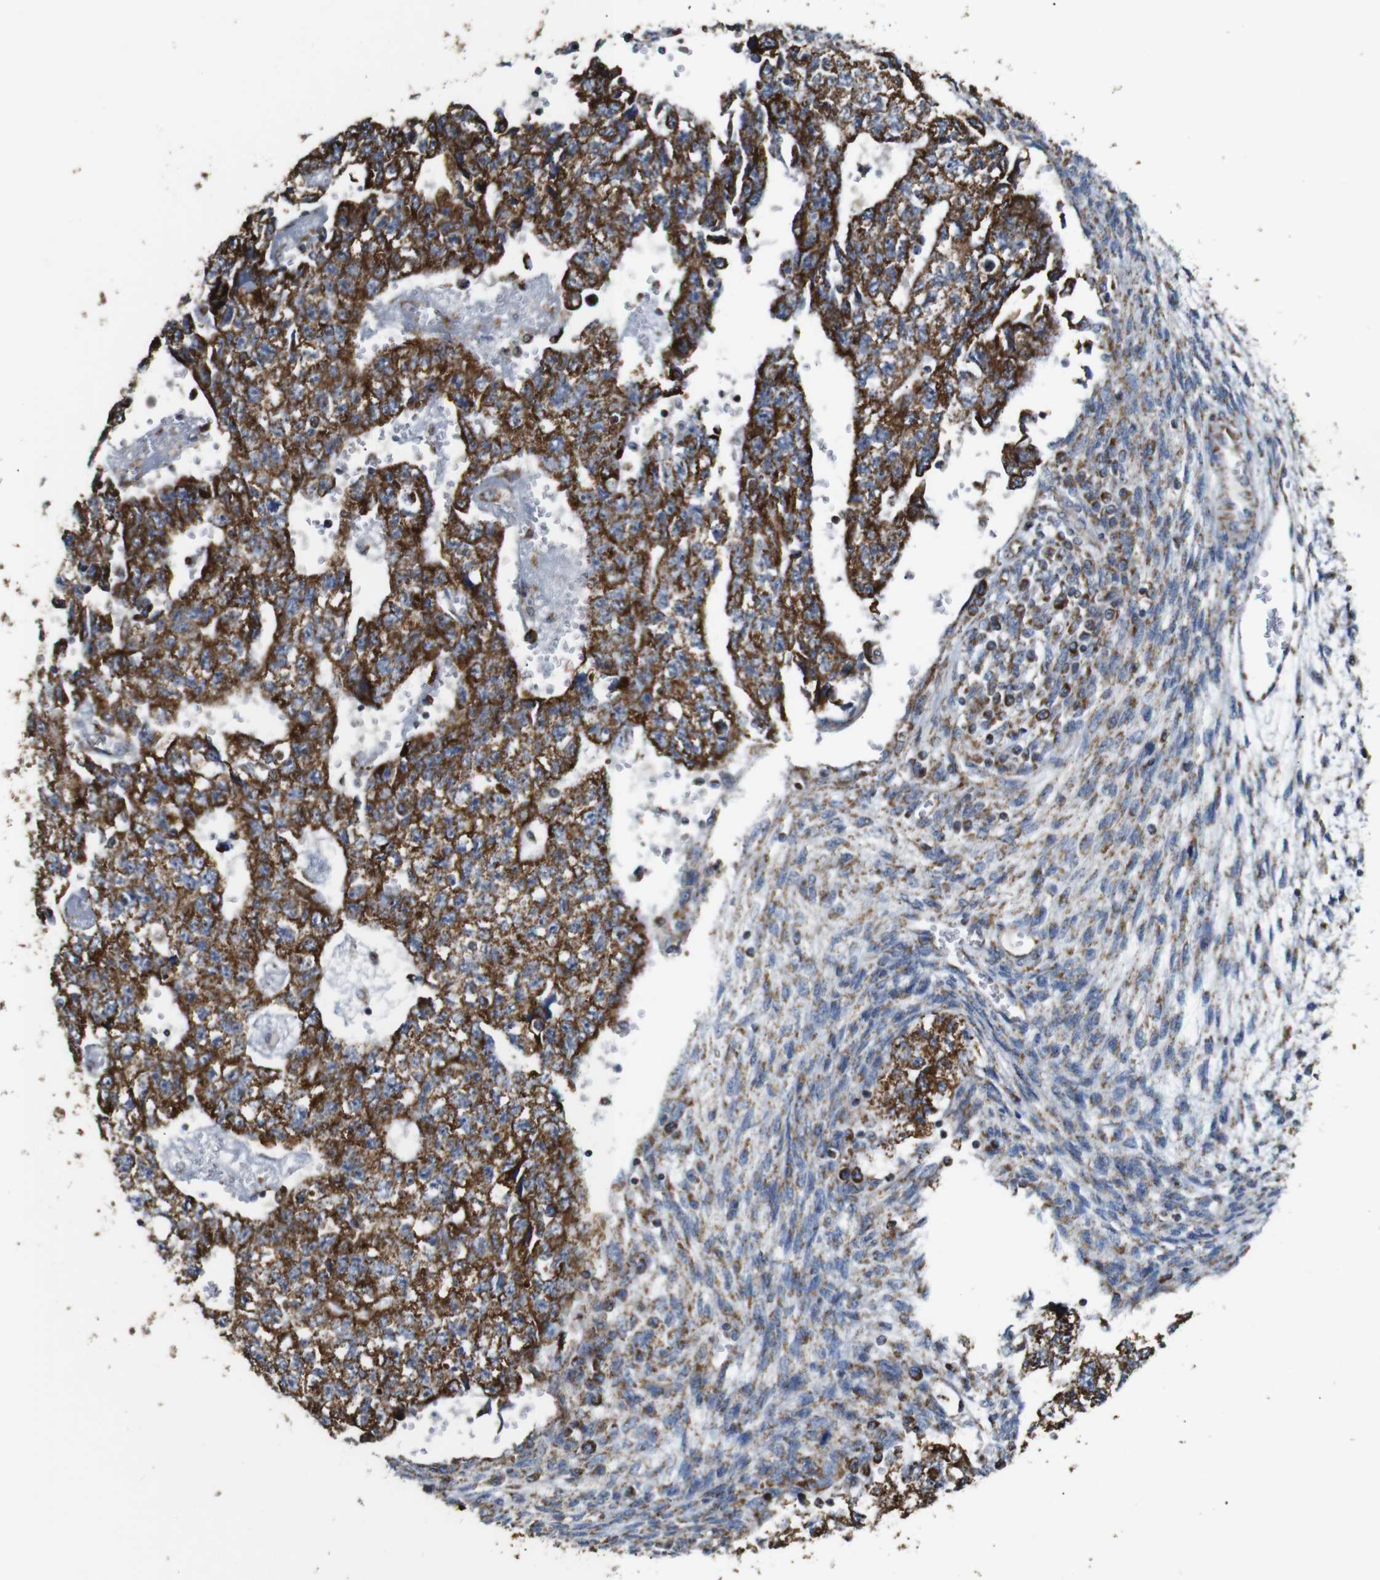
{"staining": {"intensity": "strong", "quantity": ">75%", "location": "cytoplasmic/membranous"}, "tissue": "testis cancer", "cell_type": "Tumor cells", "image_type": "cancer", "snomed": [{"axis": "morphology", "description": "Seminoma, NOS"}, {"axis": "morphology", "description": "Carcinoma, Embryonal, NOS"}, {"axis": "topography", "description": "Testis"}], "caption": "Immunohistochemistry (IHC) (DAB (3,3'-diaminobenzidine)) staining of human embryonal carcinoma (testis) reveals strong cytoplasmic/membranous protein expression in about >75% of tumor cells.", "gene": "NR3C2", "patient": {"sex": "male", "age": 38}}